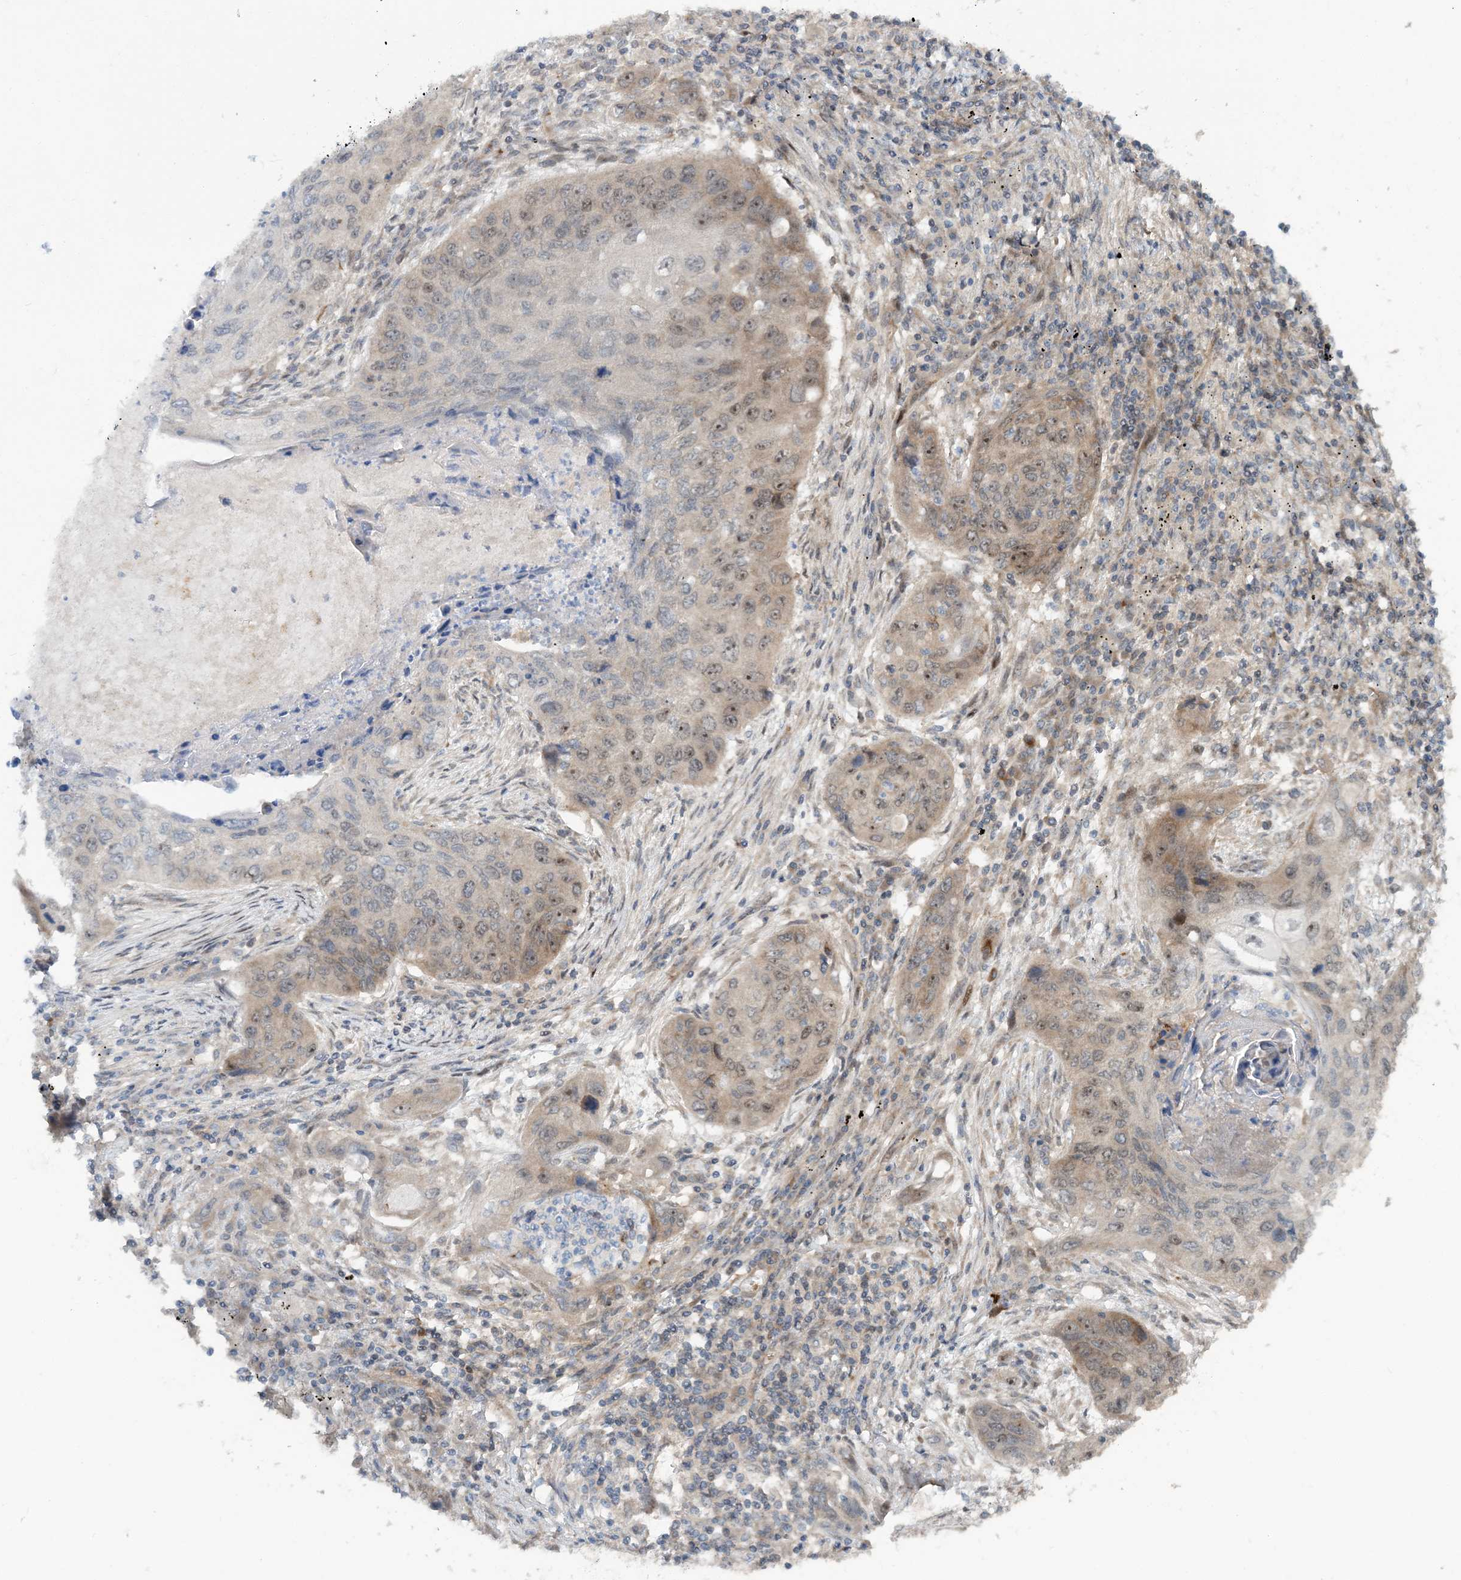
{"staining": {"intensity": "weak", "quantity": "25%-75%", "location": "cytoplasmic/membranous,nuclear"}, "tissue": "lung cancer", "cell_type": "Tumor cells", "image_type": "cancer", "snomed": [{"axis": "morphology", "description": "Squamous cell carcinoma, NOS"}, {"axis": "topography", "description": "Lung"}], "caption": "High-magnification brightfield microscopy of squamous cell carcinoma (lung) stained with DAB (brown) and counterstained with hematoxylin (blue). tumor cells exhibit weak cytoplasmic/membranous and nuclear positivity is present in about25%-75% of cells.", "gene": "GEMIN5", "patient": {"sex": "female", "age": 63}}